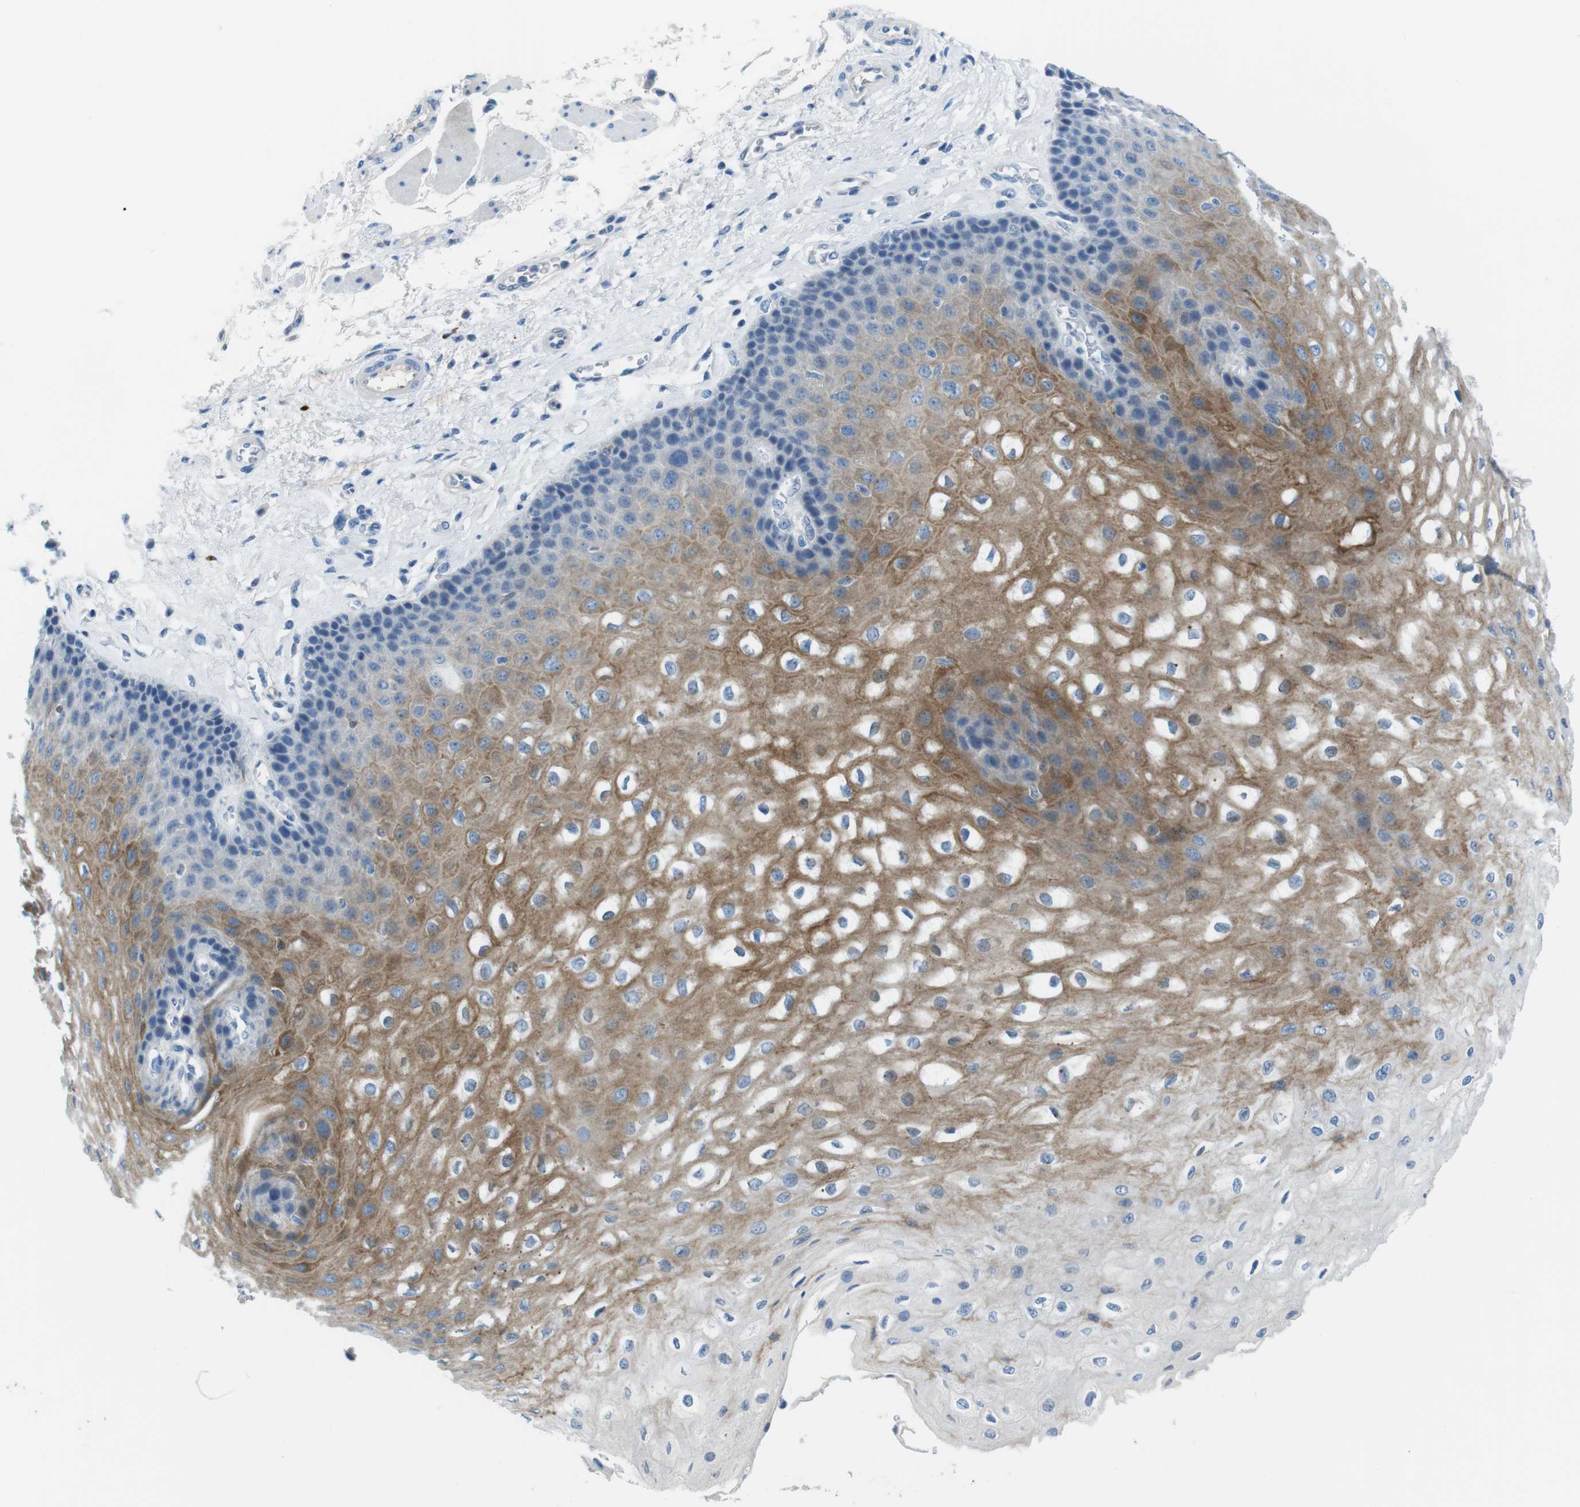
{"staining": {"intensity": "moderate", "quantity": ">75%", "location": "cytoplasmic/membranous"}, "tissue": "esophagus", "cell_type": "Squamous epithelial cells", "image_type": "normal", "snomed": [{"axis": "morphology", "description": "Normal tissue, NOS"}, {"axis": "topography", "description": "Esophagus"}], "caption": "Esophagus stained for a protein (brown) demonstrates moderate cytoplasmic/membranous positive positivity in approximately >75% of squamous epithelial cells.", "gene": "SLC35A3", "patient": {"sex": "female", "age": 72}}